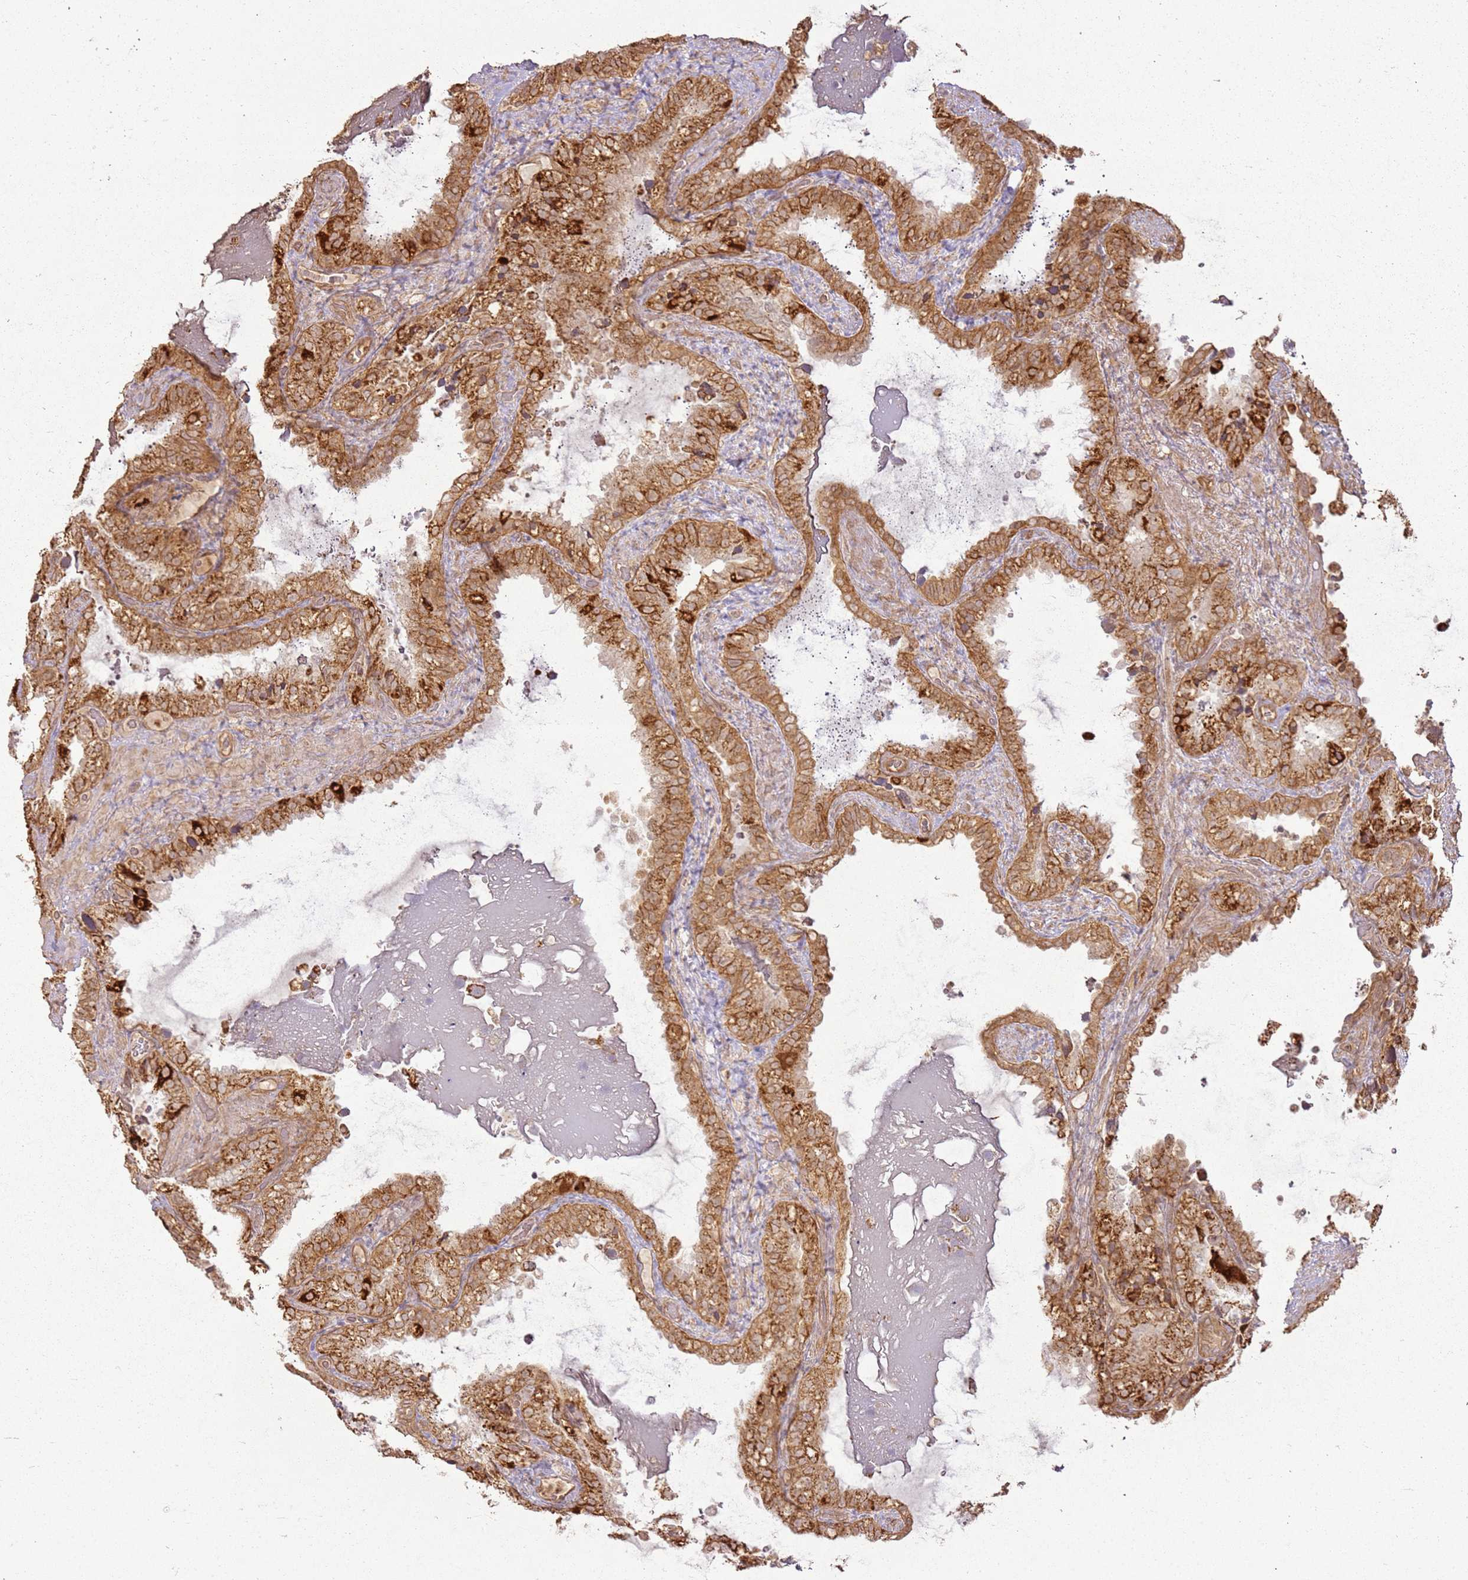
{"staining": {"intensity": "moderate", "quantity": ">75%", "location": "cytoplasmic/membranous"}, "tissue": "seminal vesicle", "cell_type": "Glandular cells", "image_type": "normal", "snomed": [{"axis": "morphology", "description": "Normal tissue, NOS"}, {"axis": "topography", "description": "Prostate"}, {"axis": "topography", "description": "Seminal veicle"}], "caption": "Benign seminal vesicle reveals moderate cytoplasmic/membranous staining in about >75% of glandular cells, visualized by immunohistochemistry. (DAB = brown stain, brightfield microscopy at high magnification).", "gene": "ZNF776", "patient": {"sex": "male", "age": 68}}